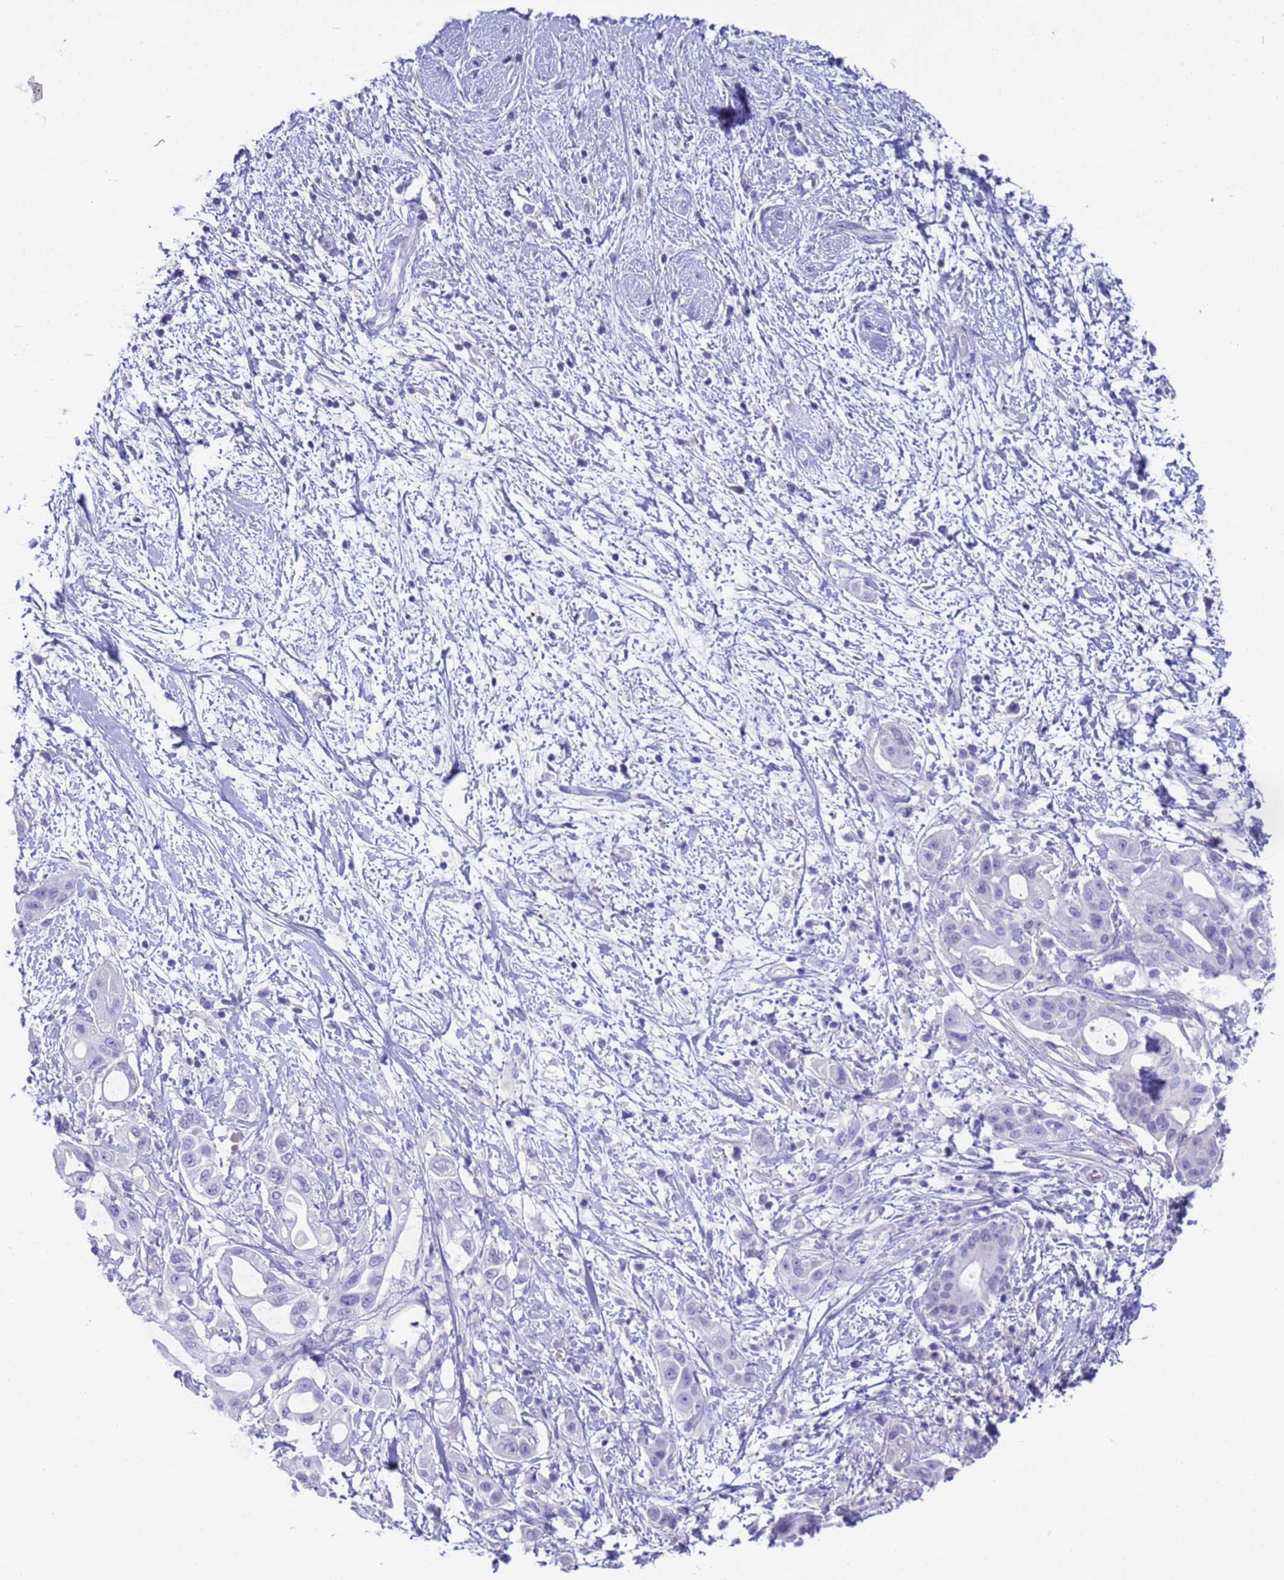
{"staining": {"intensity": "negative", "quantity": "none", "location": "none"}, "tissue": "pancreatic cancer", "cell_type": "Tumor cells", "image_type": "cancer", "snomed": [{"axis": "morphology", "description": "Adenocarcinoma, NOS"}, {"axis": "topography", "description": "Pancreas"}], "caption": "The histopathology image reveals no significant expression in tumor cells of pancreatic cancer (adenocarcinoma).", "gene": "CKM", "patient": {"sex": "male", "age": 68}}